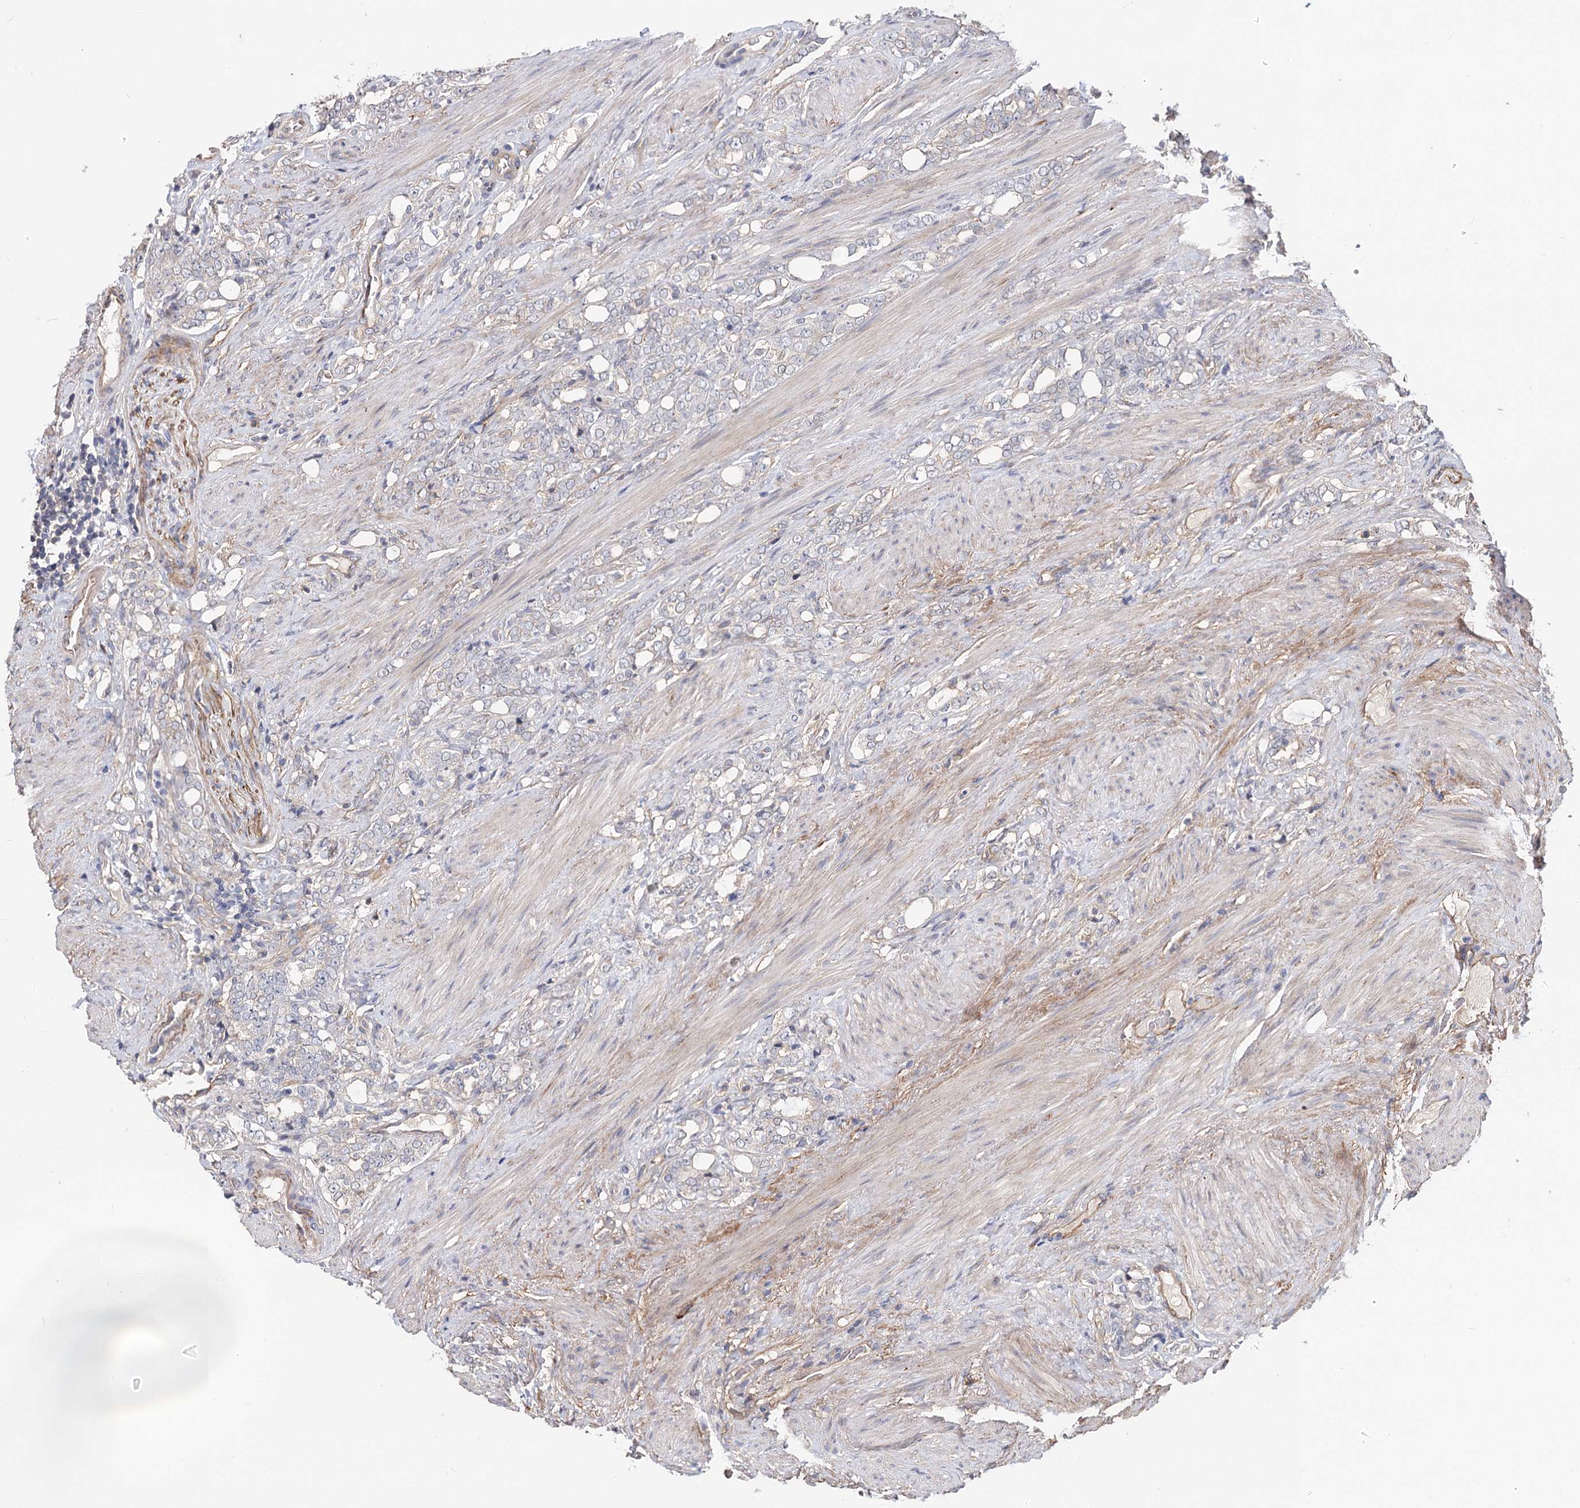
{"staining": {"intensity": "negative", "quantity": "none", "location": "none"}, "tissue": "prostate cancer", "cell_type": "Tumor cells", "image_type": "cancer", "snomed": [{"axis": "morphology", "description": "Adenocarcinoma, High grade"}, {"axis": "topography", "description": "Prostate"}], "caption": "The micrograph exhibits no staining of tumor cells in prostate cancer.", "gene": "TMEM218", "patient": {"sex": "male", "age": 64}}